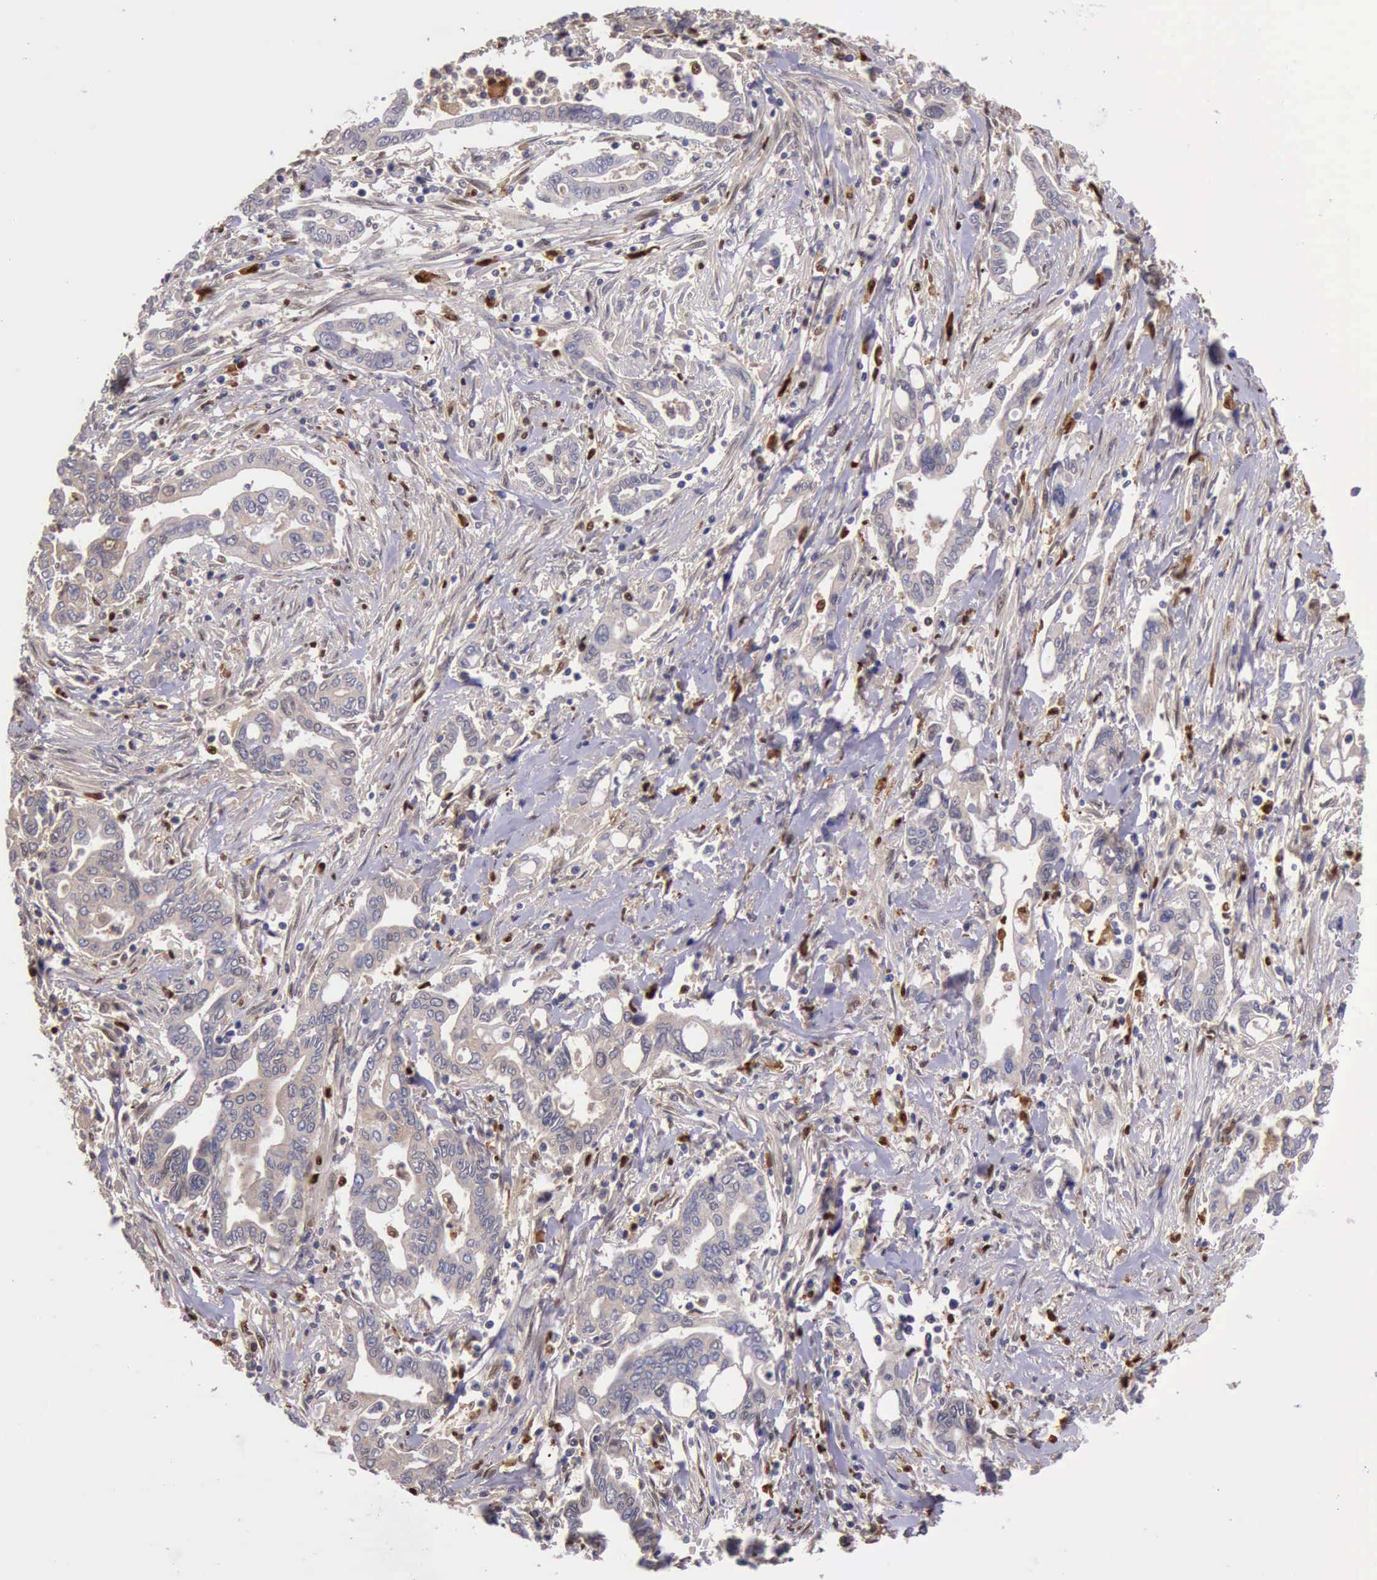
{"staining": {"intensity": "weak", "quantity": "<25%", "location": "cytoplasmic/membranous,nuclear"}, "tissue": "pancreatic cancer", "cell_type": "Tumor cells", "image_type": "cancer", "snomed": [{"axis": "morphology", "description": "Adenocarcinoma, NOS"}, {"axis": "topography", "description": "Pancreas"}], "caption": "High magnification brightfield microscopy of pancreatic cancer stained with DAB (3,3'-diaminobenzidine) (brown) and counterstained with hematoxylin (blue): tumor cells show no significant staining.", "gene": "TYMP", "patient": {"sex": "female", "age": 57}}